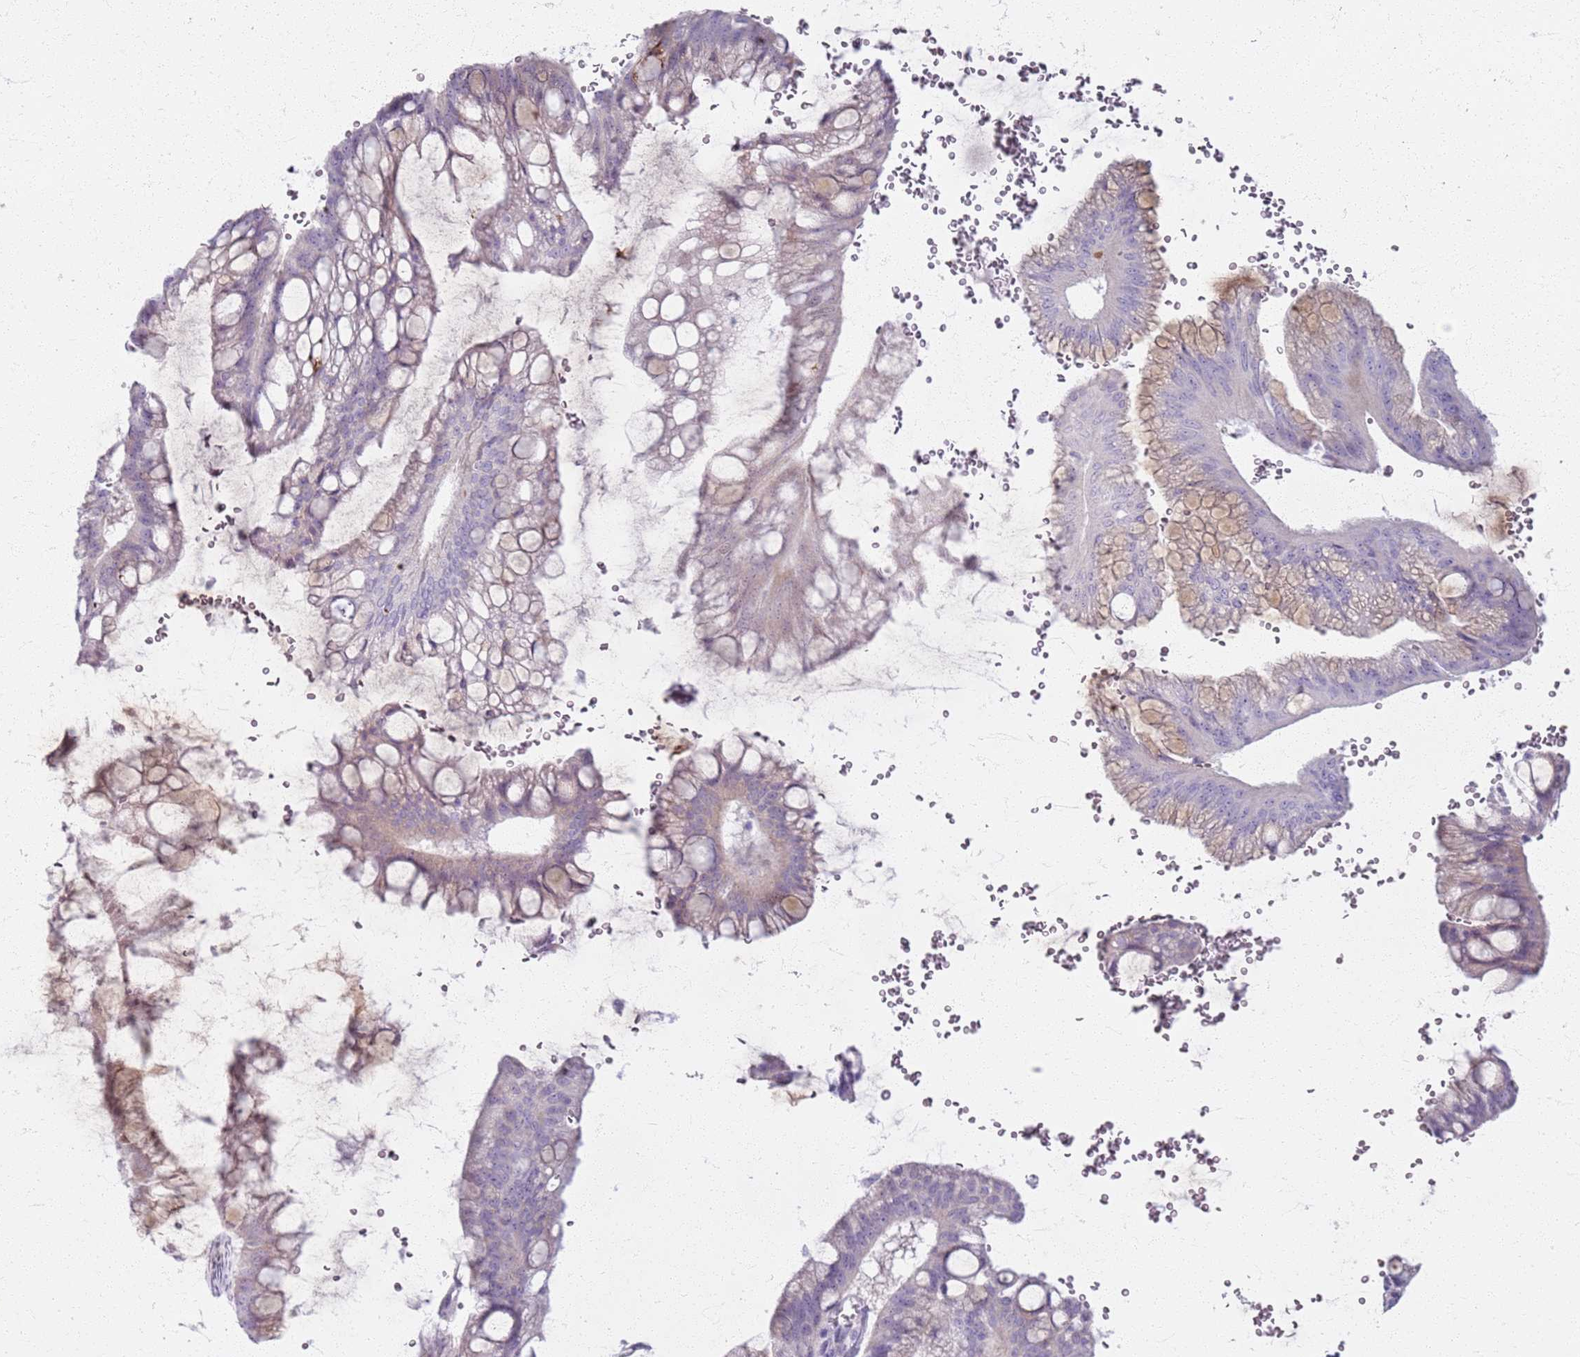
{"staining": {"intensity": "weak", "quantity": "<25%", "location": "cytoplasmic/membranous"}, "tissue": "ovarian cancer", "cell_type": "Tumor cells", "image_type": "cancer", "snomed": [{"axis": "morphology", "description": "Cystadenocarcinoma, mucinous, NOS"}, {"axis": "topography", "description": "Ovary"}], "caption": "IHC micrograph of ovarian mucinous cystadenocarcinoma stained for a protein (brown), which displays no expression in tumor cells. (DAB immunohistochemistry (IHC) with hematoxylin counter stain).", "gene": "CSRP3", "patient": {"sex": "female", "age": 73}}